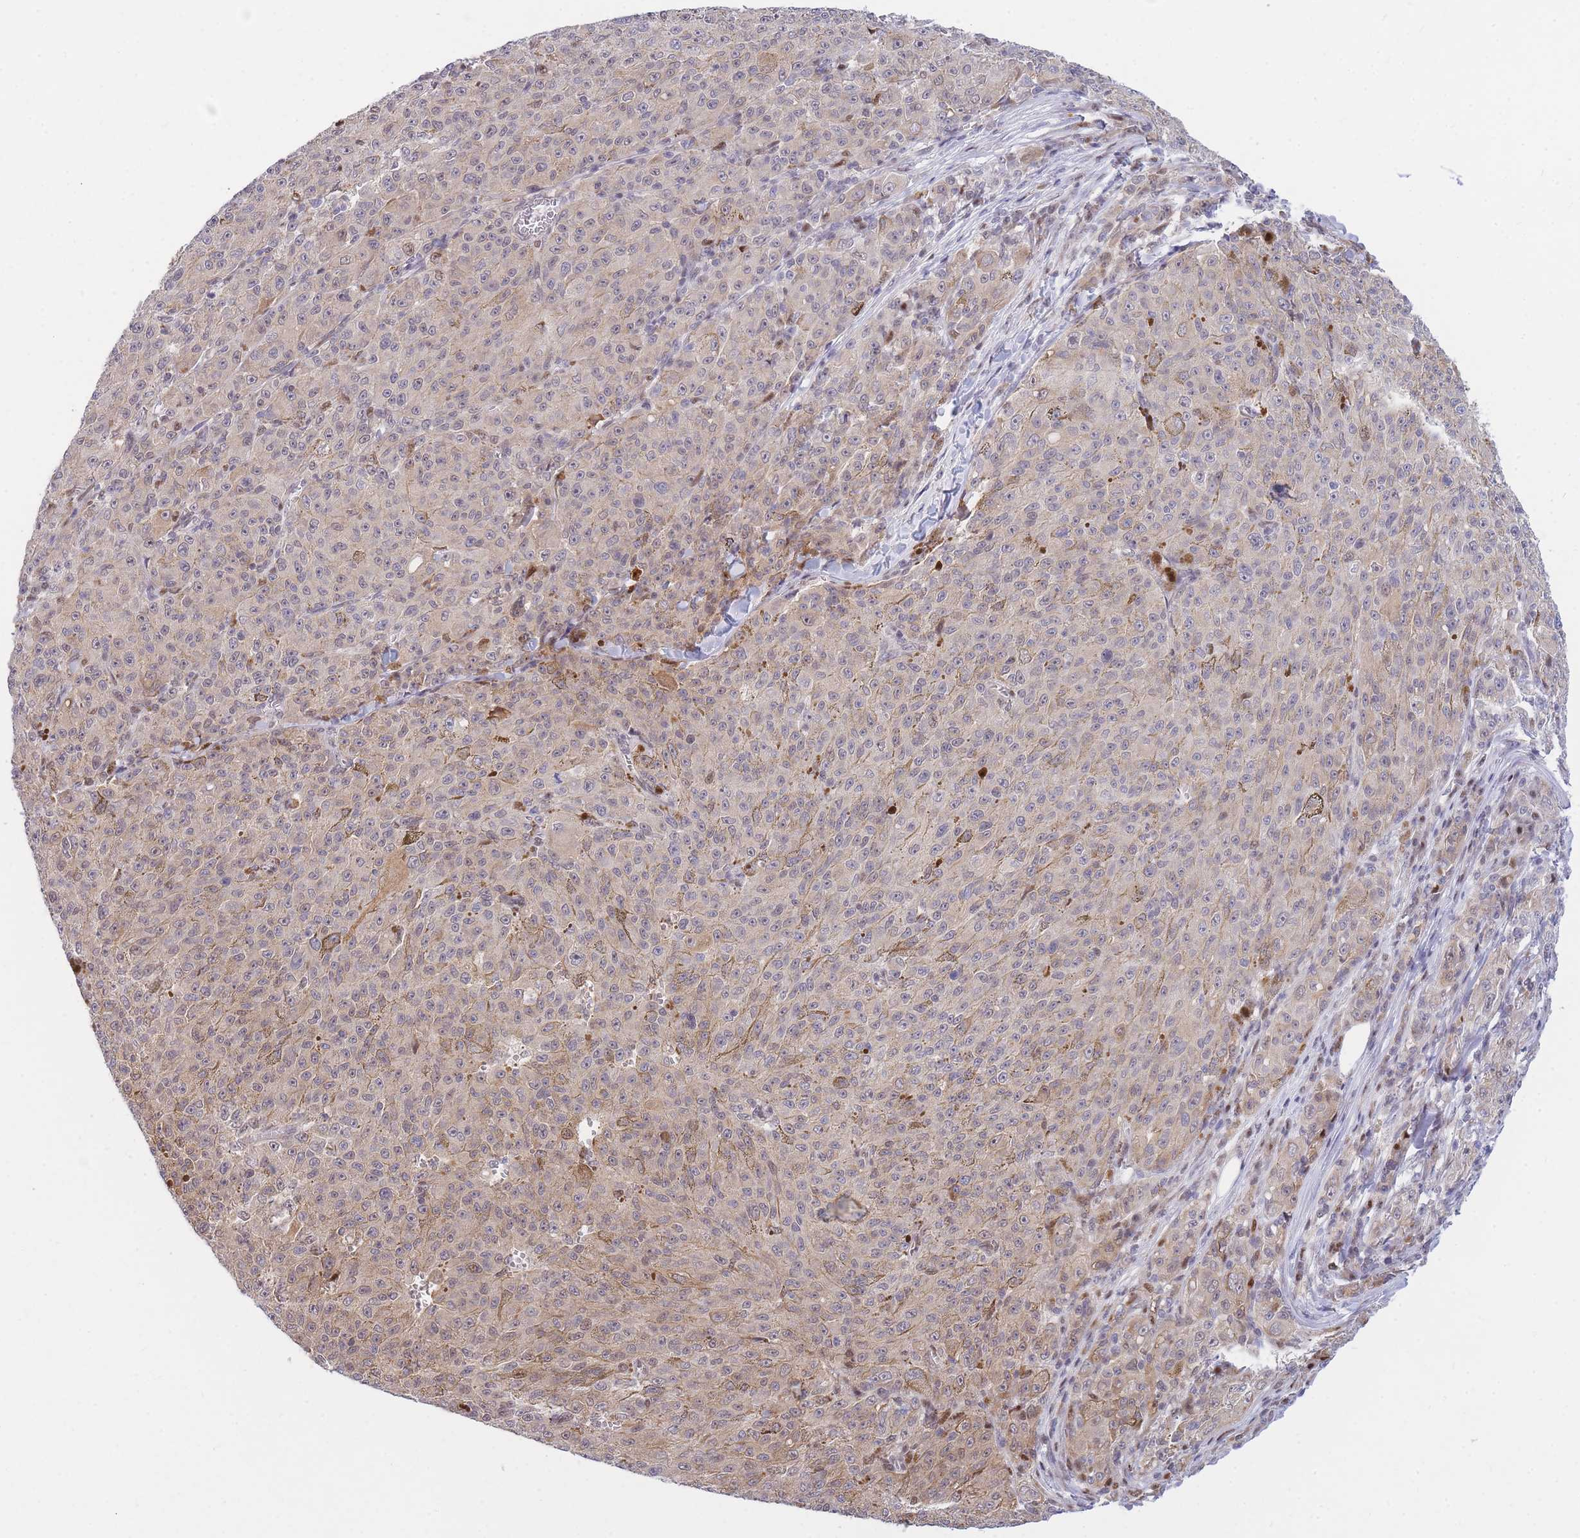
{"staining": {"intensity": "negative", "quantity": "none", "location": "none"}, "tissue": "melanoma", "cell_type": "Tumor cells", "image_type": "cancer", "snomed": [{"axis": "morphology", "description": "Malignant melanoma, NOS"}, {"axis": "topography", "description": "Skin"}], "caption": "Melanoma was stained to show a protein in brown. There is no significant positivity in tumor cells. Nuclei are stained in blue.", "gene": "CRACD", "patient": {"sex": "female", "age": 52}}